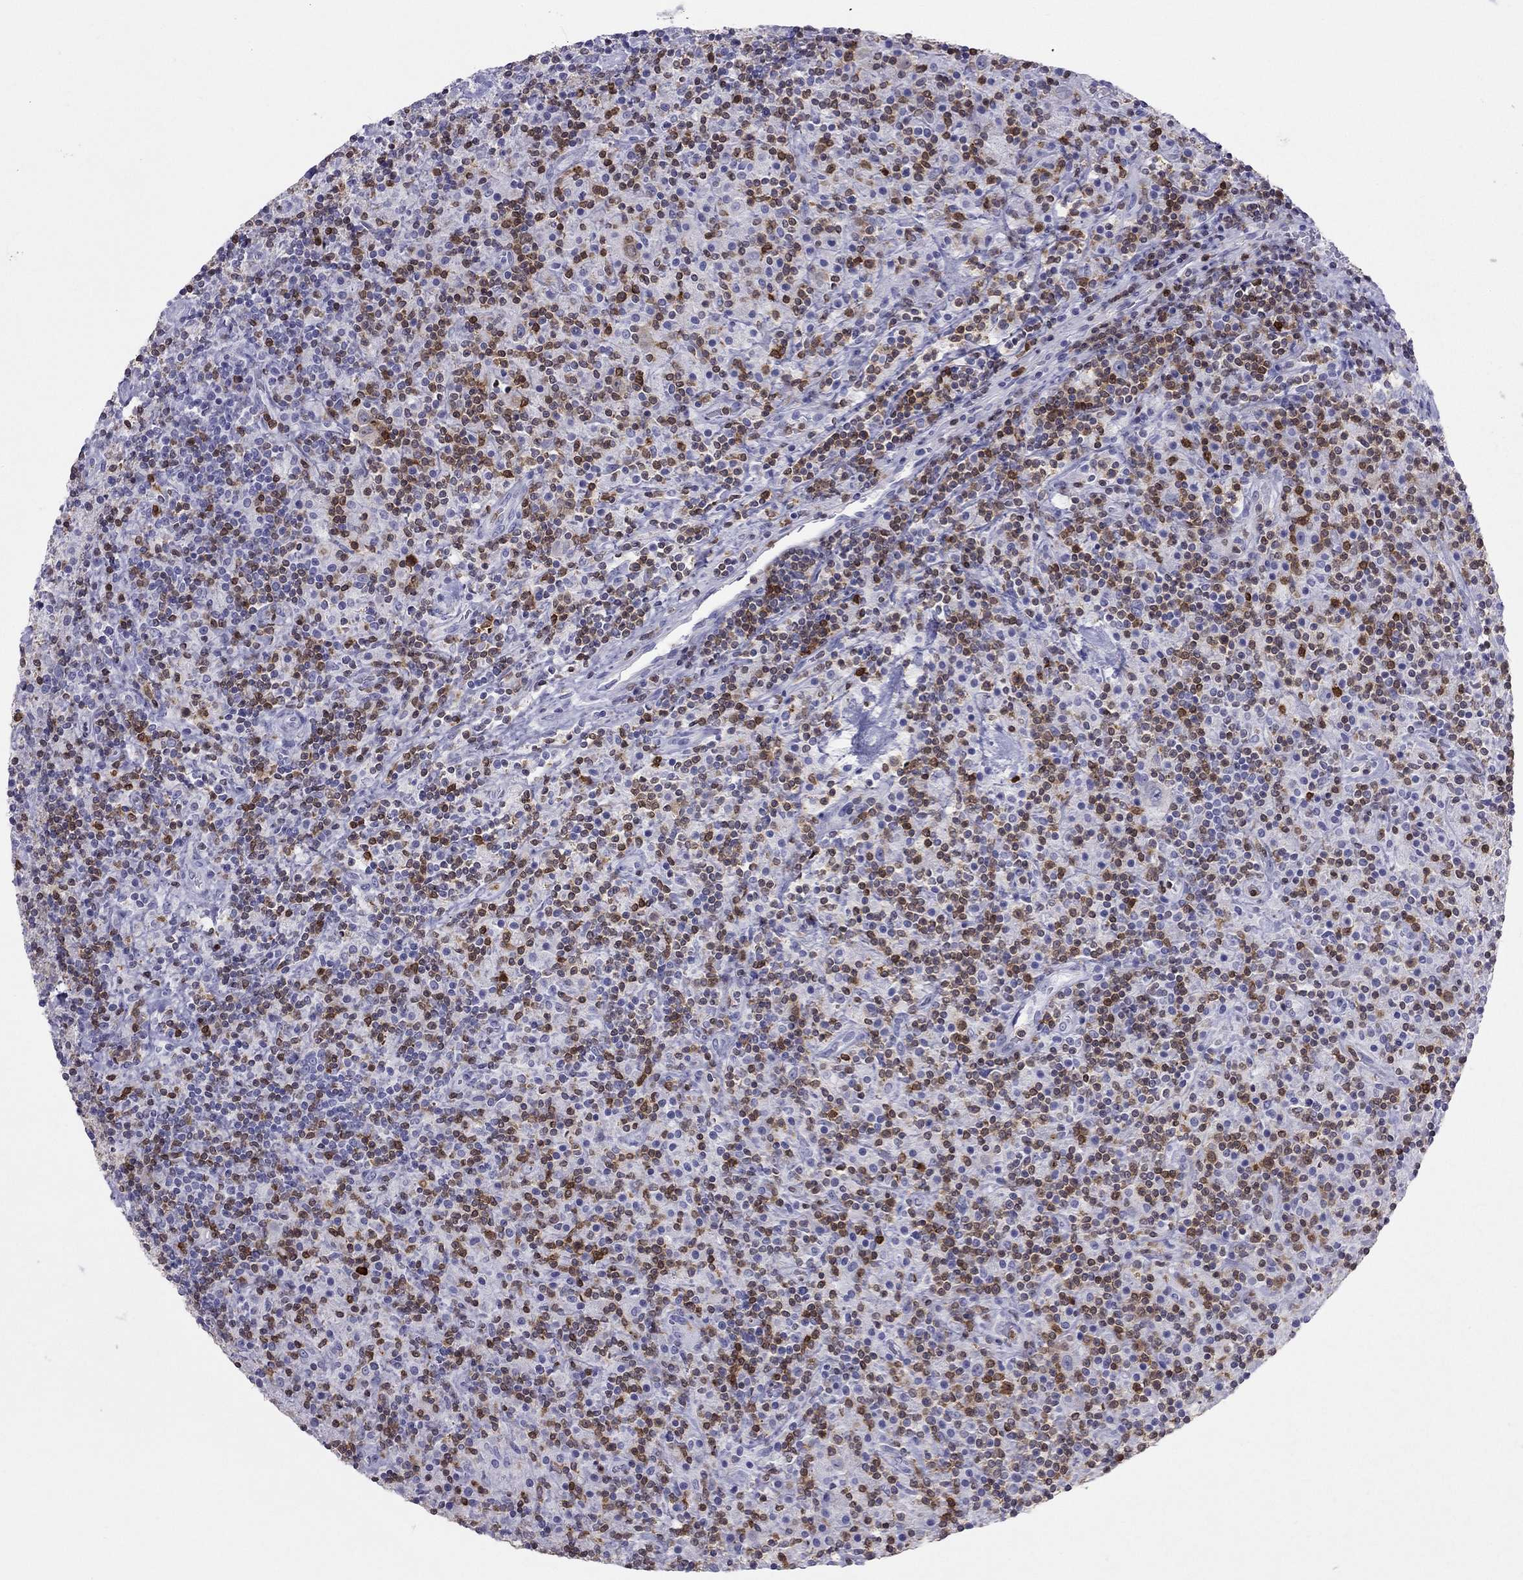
{"staining": {"intensity": "negative", "quantity": "none", "location": "none"}, "tissue": "lymphoma", "cell_type": "Tumor cells", "image_type": "cancer", "snomed": [{"axis": "morphology", "description": "Hodgkin's disease, NOS"}, {"axis": "topography", "description": "Lymph node"}], "caption": "High magnification brightfield microscopy of lymphoma stained with DAB (3,3'-diaminobenzidine) (brown) and counterstained with hematoxylin (blue): tumor cells show no significant staining.", "gene": "SH2D2A", "patient": {"sex": "male", "age": 70}}